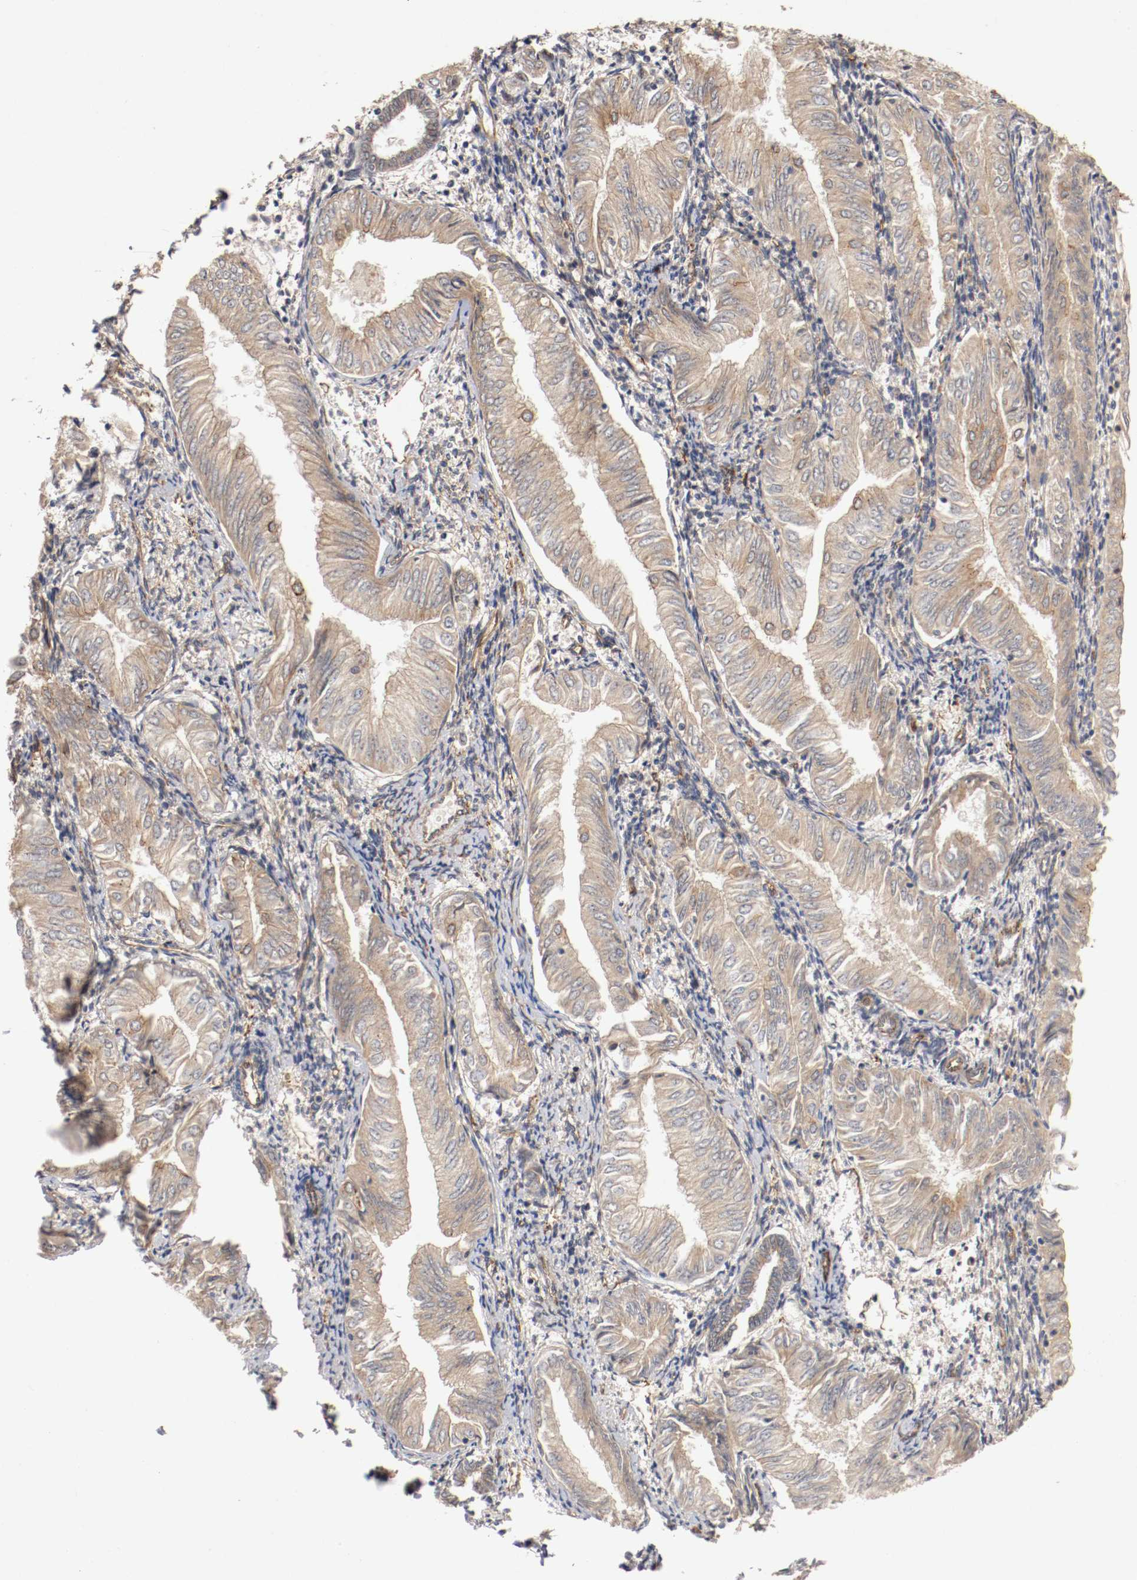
{"staining": {"intensity": "weak", "quantity": "25%-75%", "location": "cytoplasmic/membranous"}, "tissue": "endometrial cancer", "cell_type": "Tumor cells", "image_type": "cancer", "snomed": [{"axis": "morphology", "description": "Adenocarcinoma, NOS"}, {"axis": "topography", "description": "Endometrium"}], "caption": "Immunohistochemical staining of human endometrial adenocarcinoma reveals low levels of weak cytoplasmic/membranous protein staining in about 25%-75% of tumor cells.", "gene": "TYK2", "patient": {"sex": "female", "age": 53}}